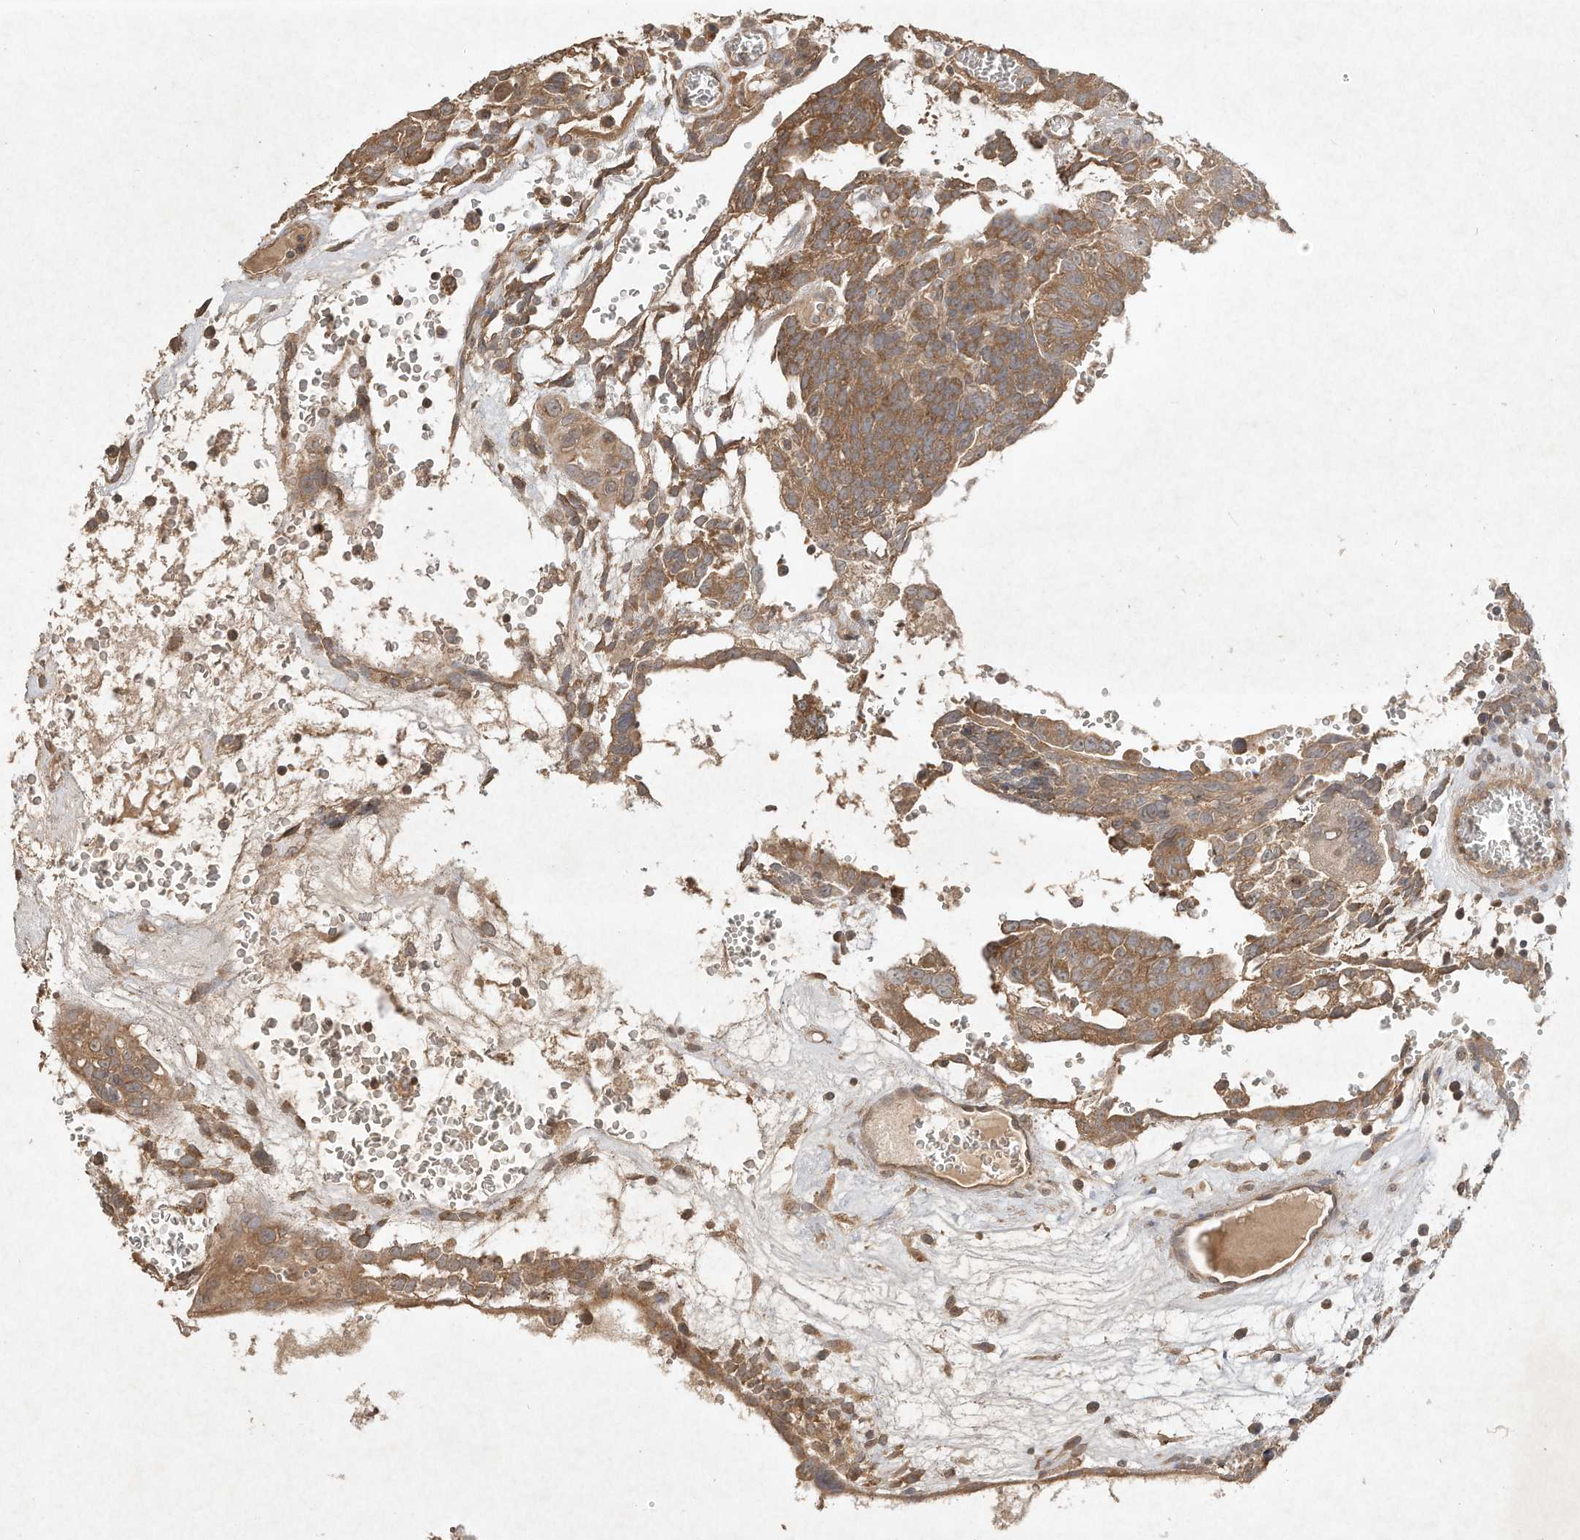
{"staining": {"intensity": "moderate", "quantity": ">75%", "location": "cytoplasmic/membranous"}, "tissue": "testis cancer", "cell_type": "Tumor cells", "image_type": "cancer", "snomed": [{"axis": "morphology", "description": "Seminoma, NOS"}, {"axis": "morphology", "description": "Carcinoma, Embryonal, NOS"}, {"axis": "topography", "description": "Testis"}], "caption": "Immunohistochemistry (DAB) staining of human embryonal carcinoma (testis) reveals moderate cytoplasmic/membranous protein staining in approximately >75% of tumor cells. (DAB (3,3'-diaminobenzidine) IHC with brightfield microscopy, high magnification).", "gene": "DYNC1I2", "patient": {"sex": "male", "age": 52}}